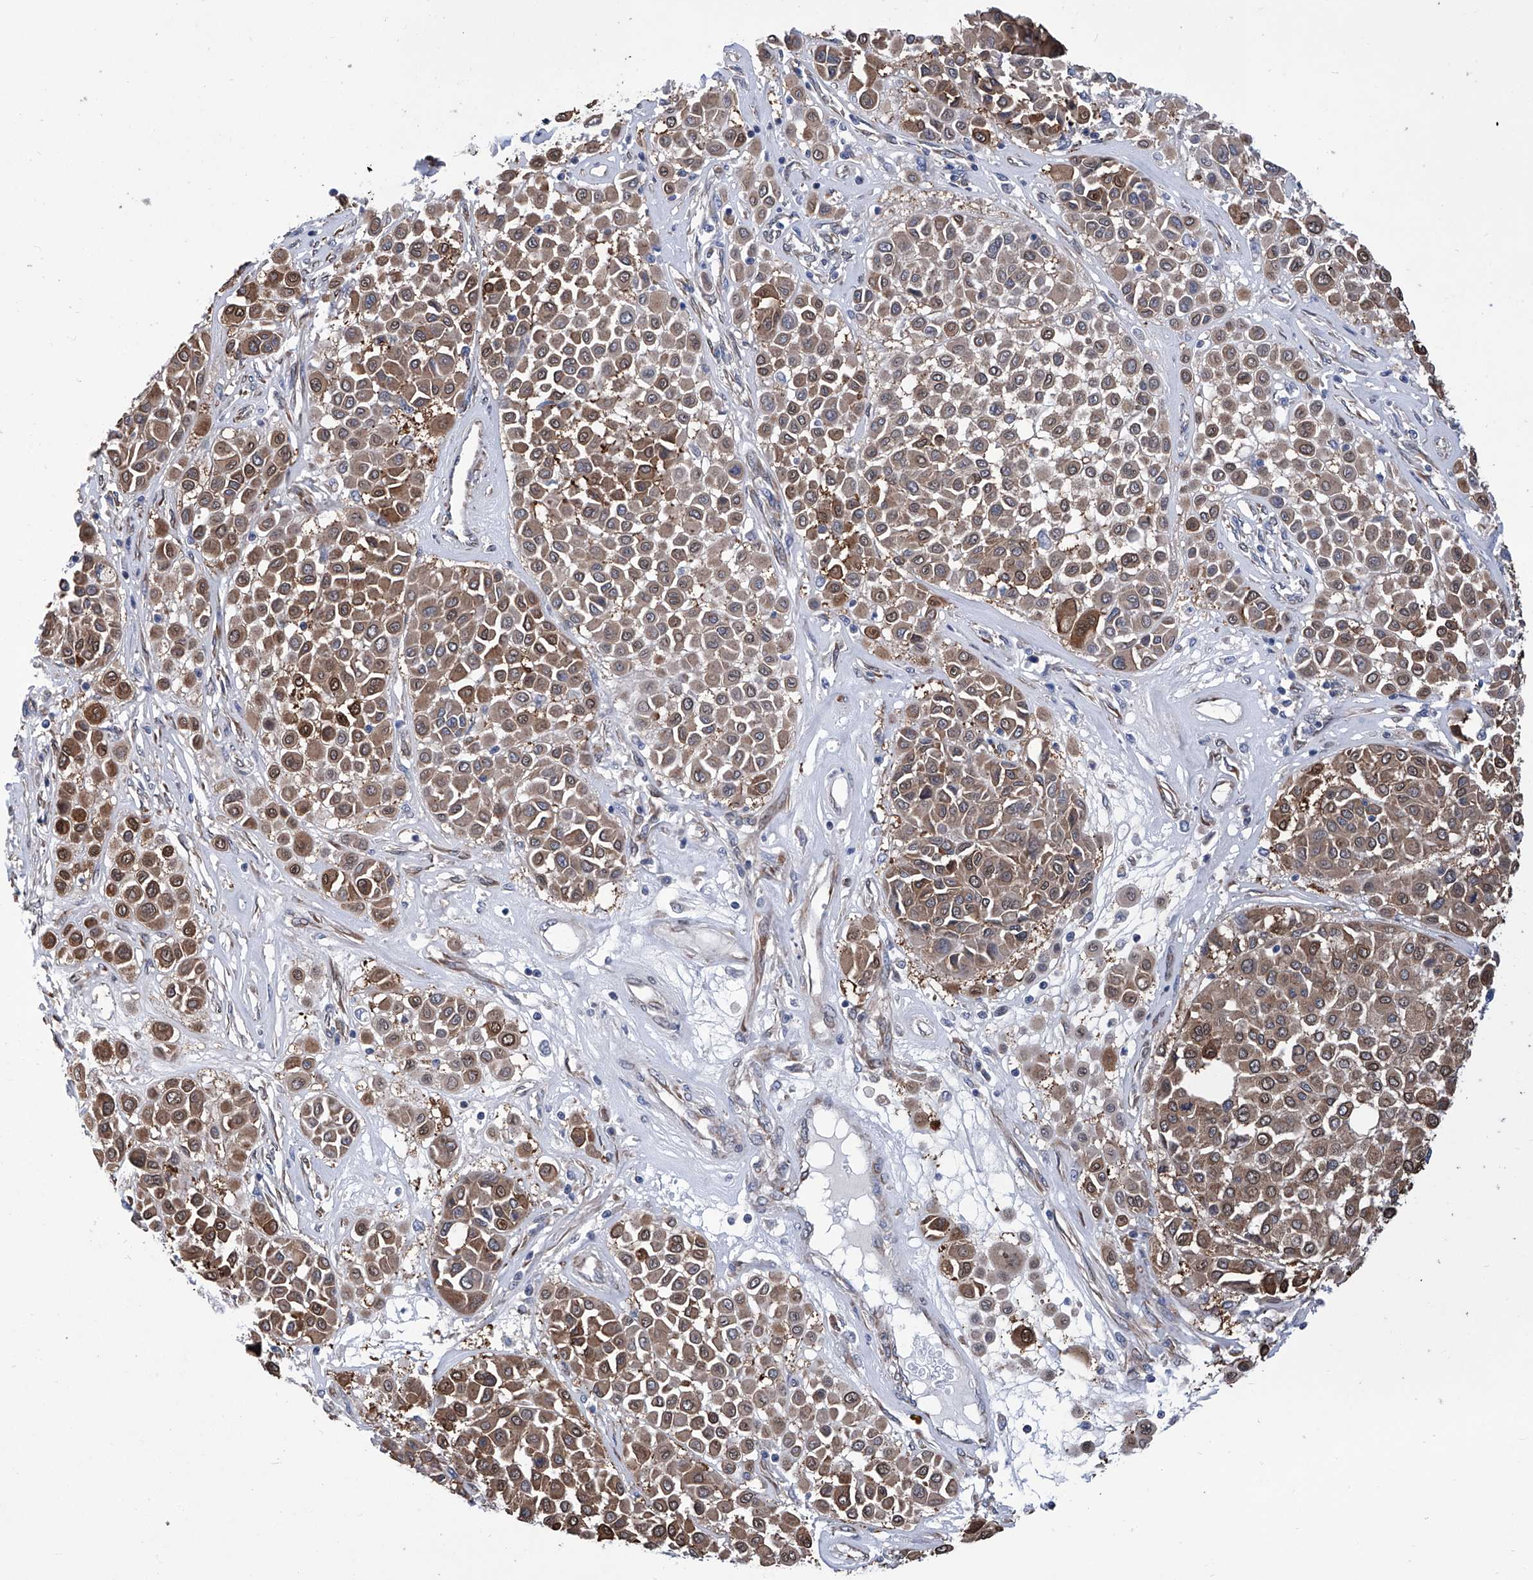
{"staining": {"intensity": "moderate", "quantity": ">75%", "location": "cytoplasmic/membranous"}, "tissue": "melanoma", "cell_type": "Tumor cells", "image_type": "cancer", "snomed": [{"axis": "morphology", "description": "Malignant melanoma, Metastatic site"}, {"axis": "topography", "description": "Soft tissue"}], "caption": "There is medium levels of moderate cytoplasmic/membranous staining in tumor cells of melanoma, as demonstrated by immunohistochemical staining (brown color).", "gene": "SMS", "patient": {"sex": "male", "age": 41}}